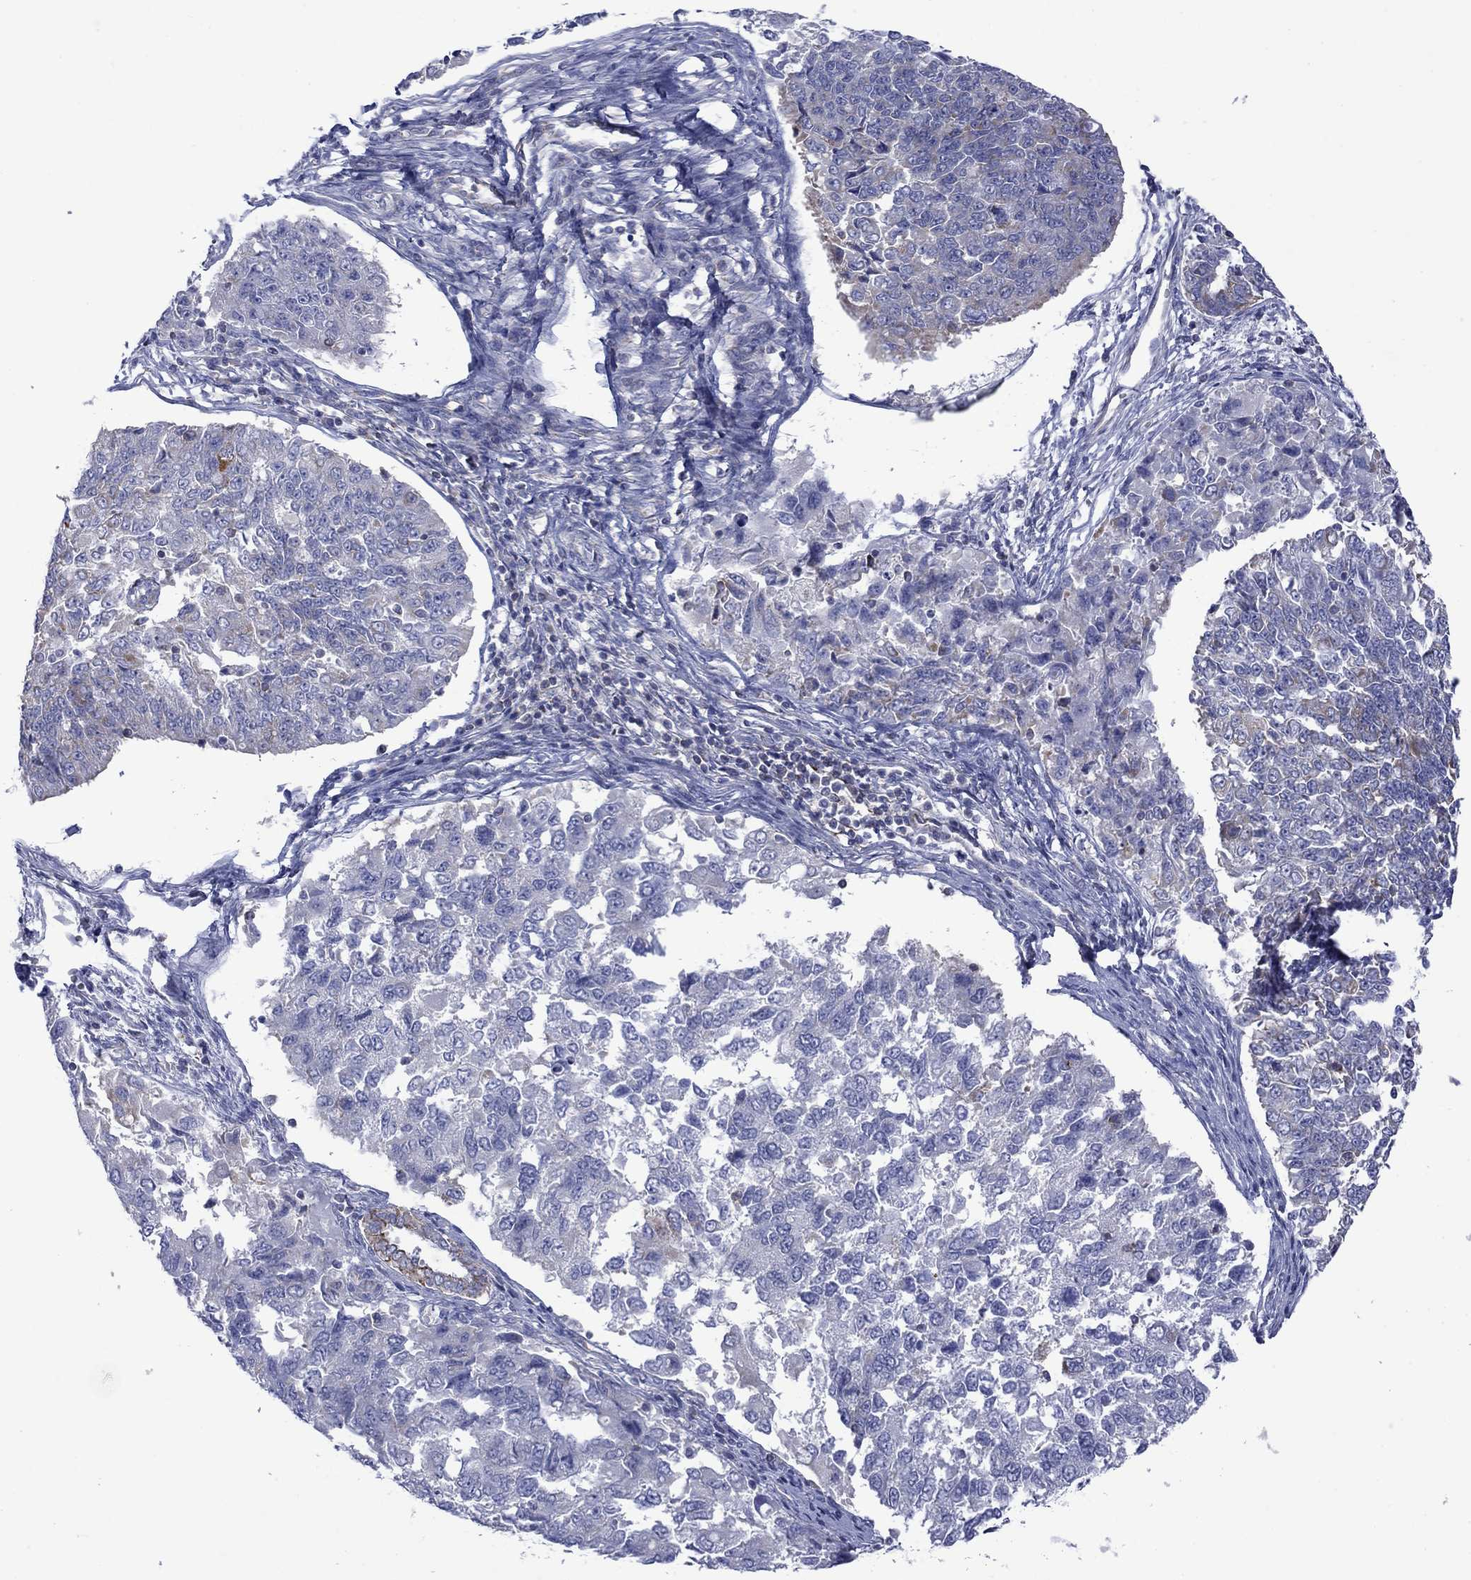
{"staining": {"intensity": "weak", "quantity": "<25%", "location": "cytoplasmic/membranous"}, "tissue": "endometrial cancer", "cell_type": "Tumor cells", "image_type": "cancer", "snomed": [{"axis": "morphology", "description": "Adenocarcinoma, NOS"}, {"axis": "topography", "description": "Endometrium"}], "caption": "DAB immunohistochemical staining of endometrial adenocarcinoma exhibits no significant expression in tumor cells. Nuclei are stained in blue.", "gene": "CISD1", "patient": {"sex": "female", "age": 43}}